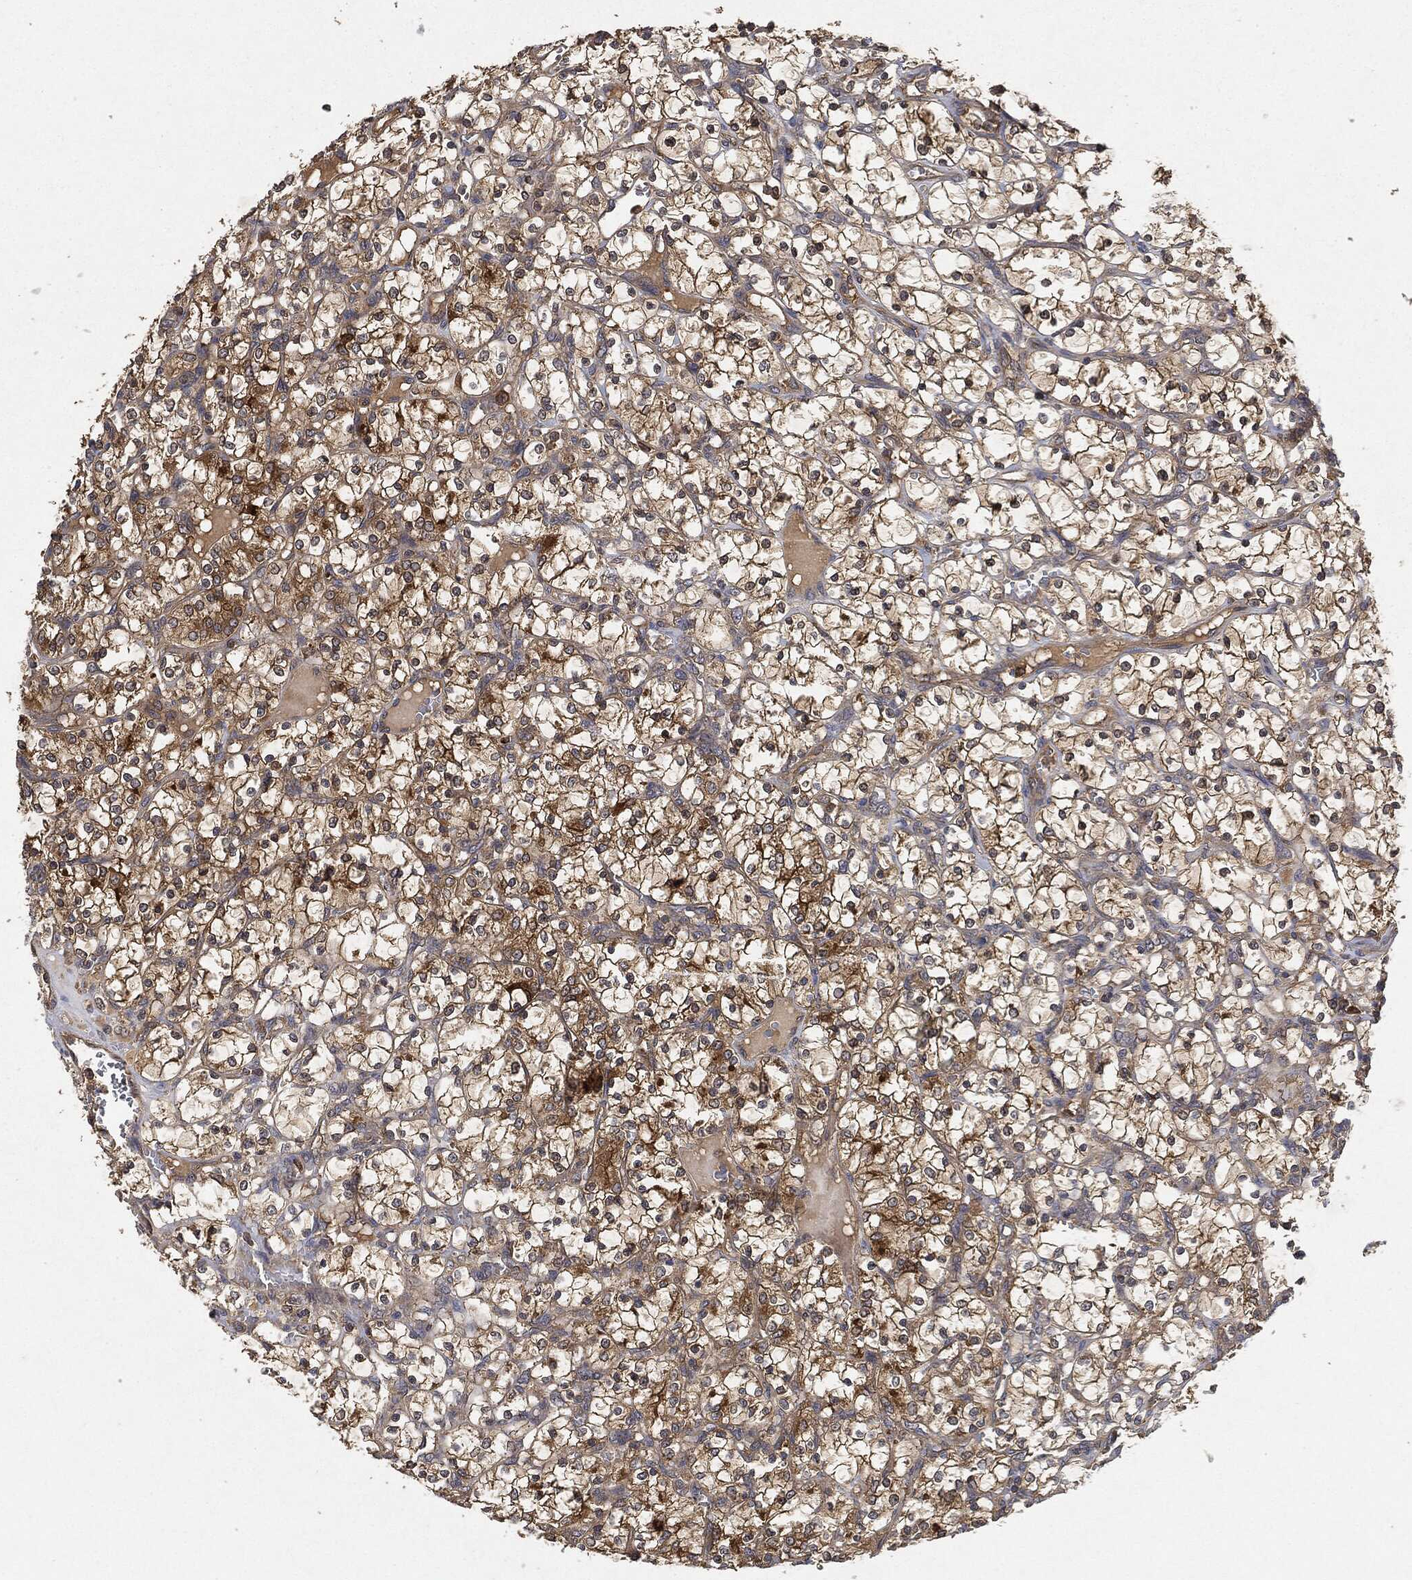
{"staining": {"intensity": "moderate", "quantity": ">75%", "location": "cytoplasmic/membranous"}, "tissue": "renal cancer", "cell_type": "Tumor cells", "image_type": "cancer", "snomed": [{"axis": "morphology", "description": "Adenocarcinoma, NOS"}, {"axis": "topography", "description": "Kidney"}], "caption": "Immunohistochemical staining of renal adenocarcinoma reveals medium levels of moderate cytoplasmic/membranous protein positivity in approximately >75% of tumor cells.", "gene": "BRAF", "patient": {"sex": "female", "age": 69}}